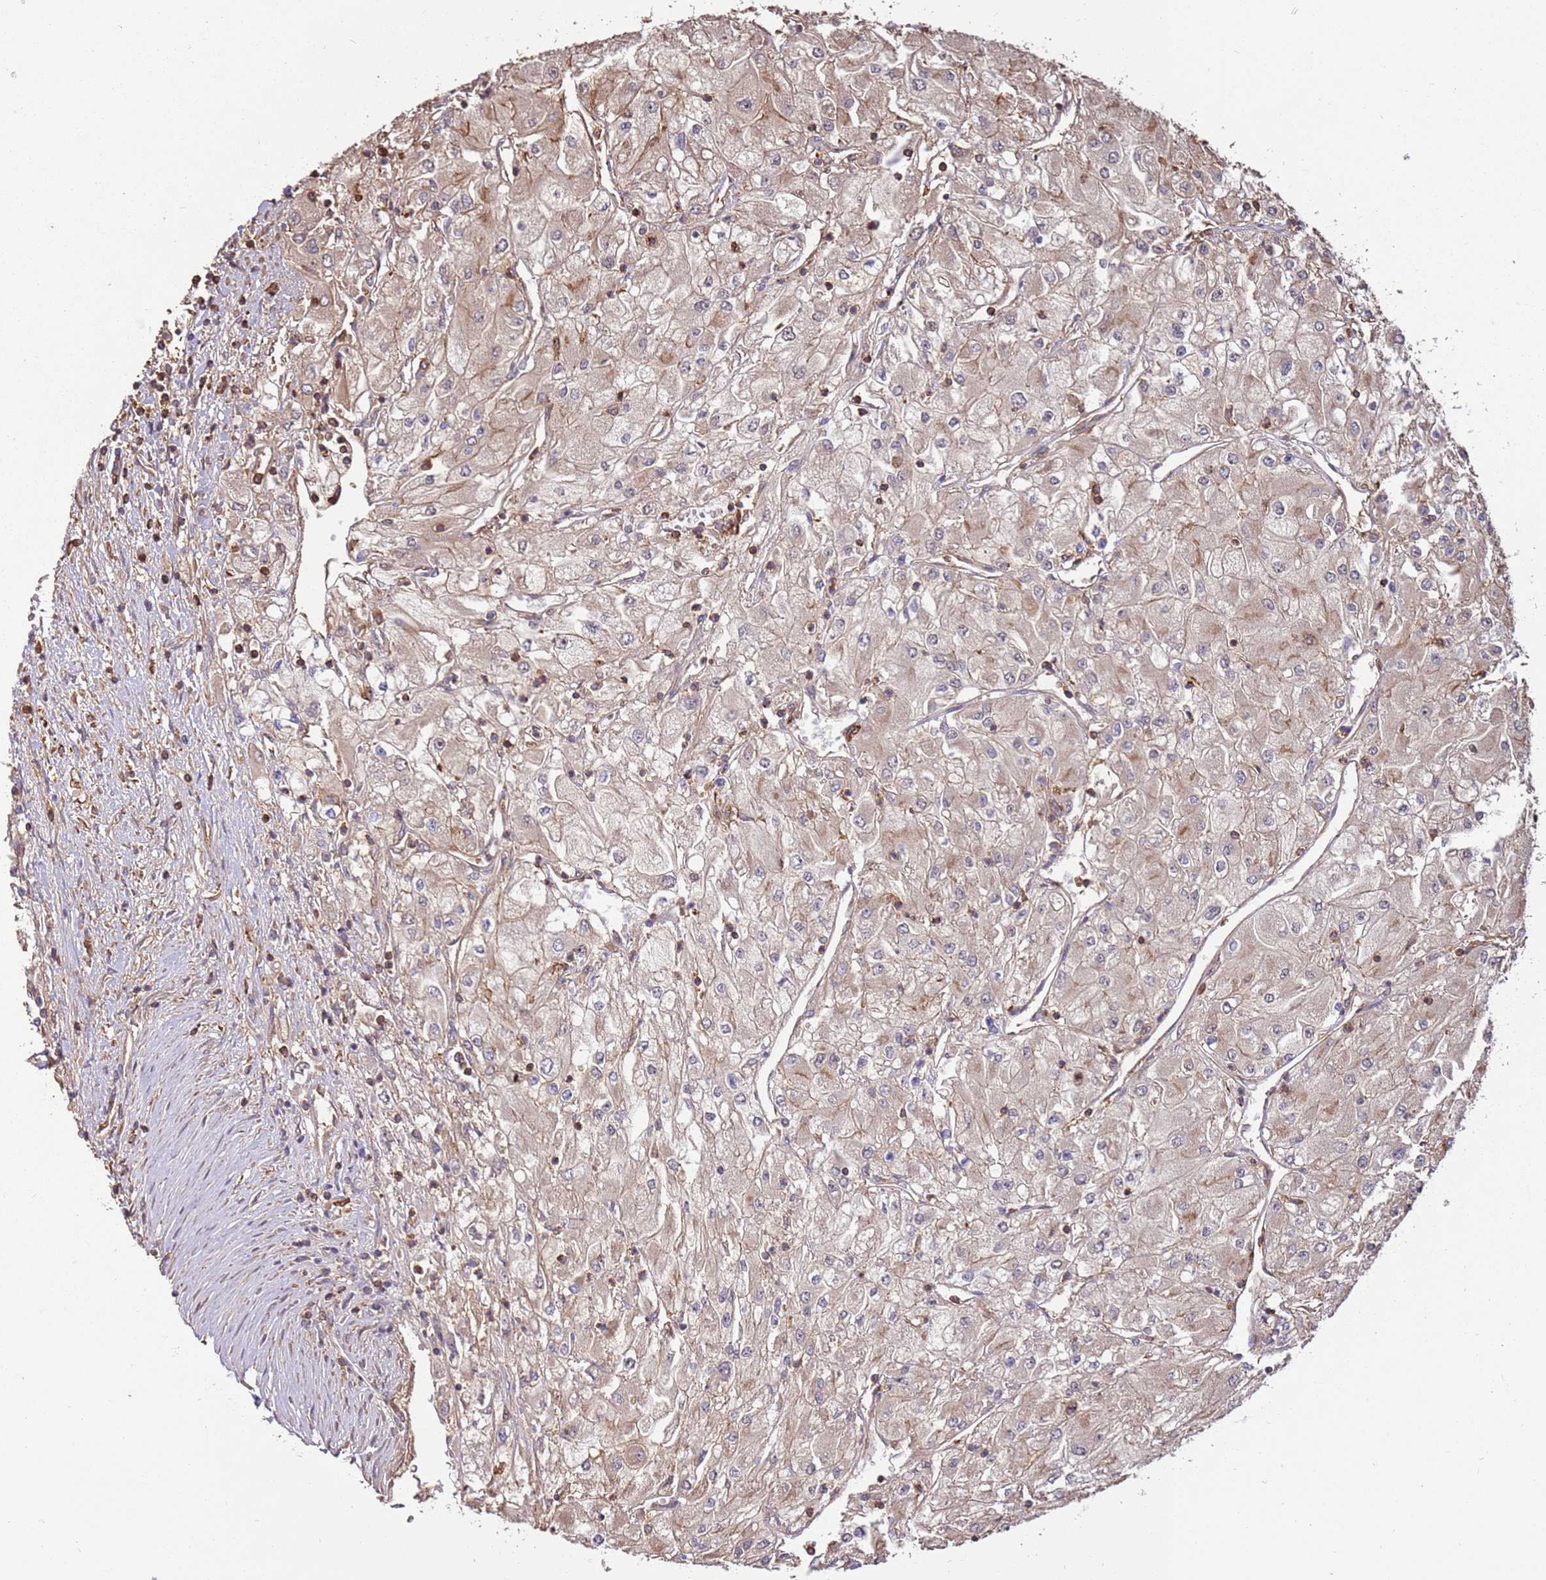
{"staining": {"intensity": "weak", "quantity": "<25%", "location": "cytoplasmic/membranous"}, "tissue": "renal cancer", "cell_type": "Tumor cells", "image_type": "cancer", "snomed": [{"axis": "morphology", "description": "Adenocarcinoma, NOS"}, {"axis": "topography", "description": "Kidney"}], "caption": "Protein analysis of renal adenocarcinoma demonstrates no significant expression in tumor cells. The staining is performed using DAB (3,3'-diaminobenzidine) brown chromogen with nuclei counter-stained in using hematoxylin.", "gene": "ACVR2A", "patient": {"sex": "male", "age": 80}}